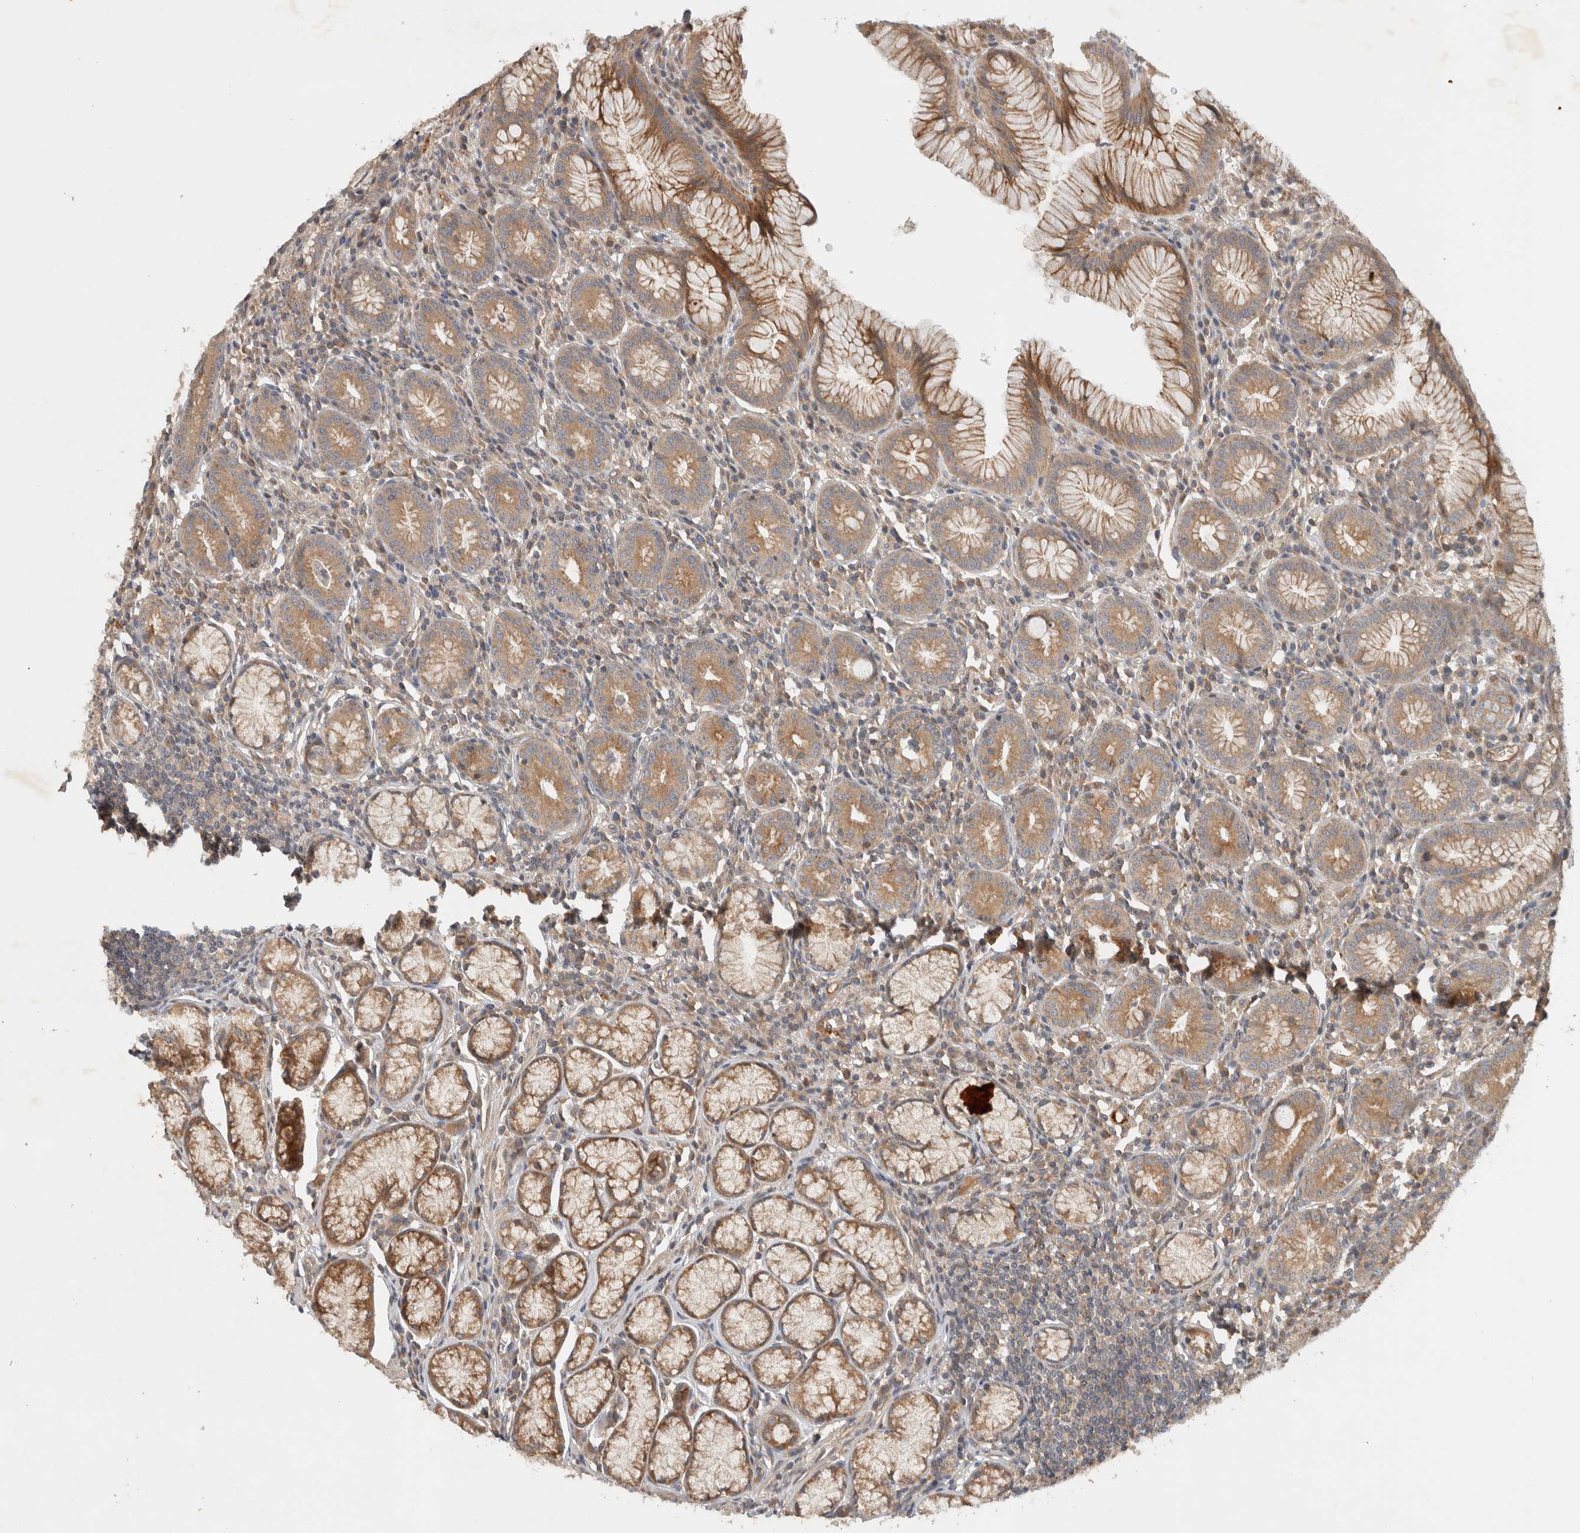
{"staining": {"intensity": "moderate", "quantity": "25%-75%", "location": "cytoplasmic/membranous"}, "tissue": "stomach", "cell_type": "Glandular cells", "image_type": "normal", "snomed": [{"axis": "morphology", "description": "Normal tissue, NOS"}, {"axis": "topography", "description": "Stomach"}], "caption": "There is medium levels of moderate cytoplasmic/membranous expression in glandular cells of unremarkable stomach, as demonstrated by immunohistochemical staining (brown color).", "gene": "ARMC9", "patient": {"sex": "male", "age": 55}}